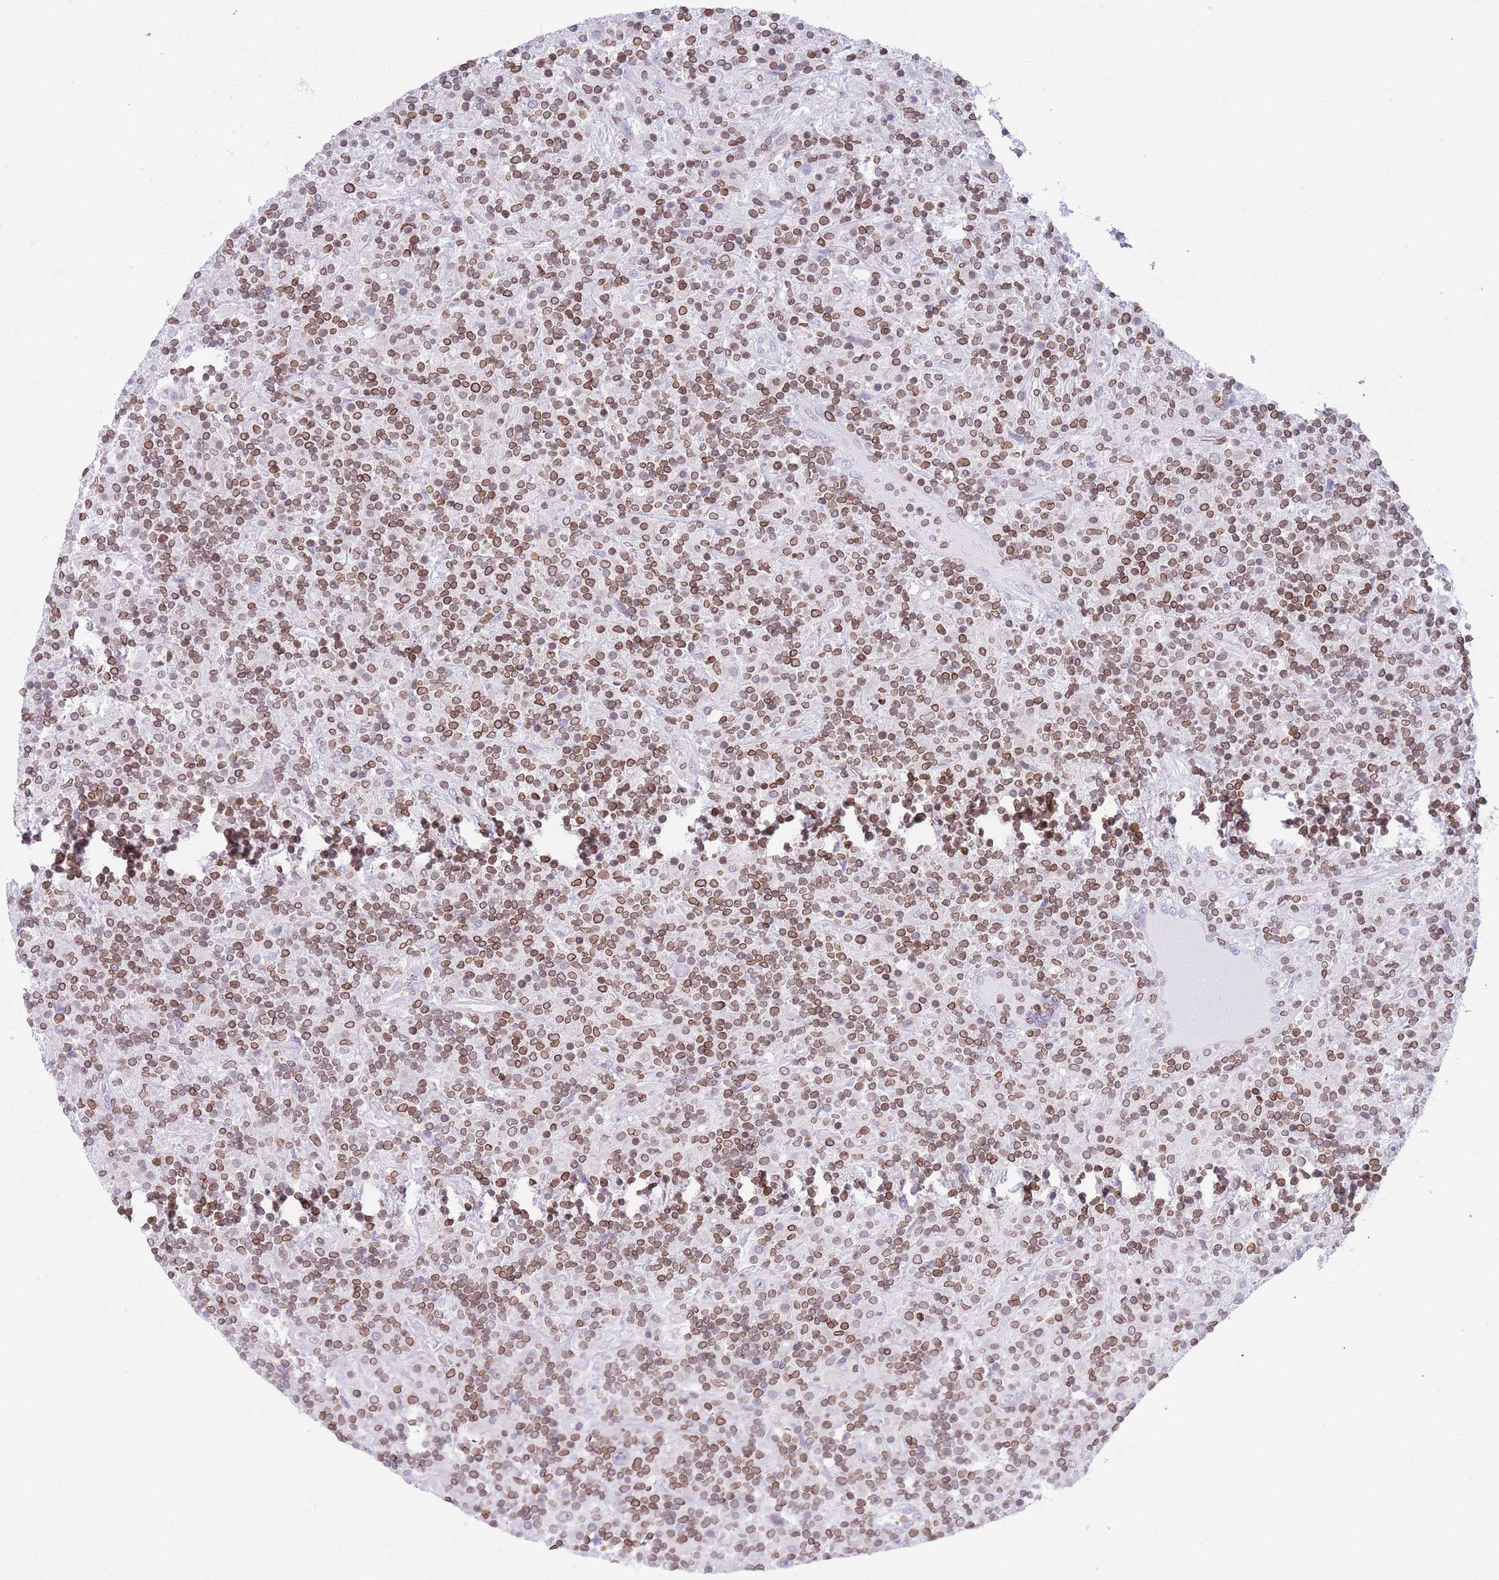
{"staining": {"intensity": "negative", "quantity": "none", "location": "none"}, "tissue": "lymphoma", "cell_type": "Tumor cells", "image_type": "cancer", "snomed": [{"axis": "morphology", "description": "Hodgkin's disease, NOS"}, {"axis": "topography", "description": "Lymph node"}], "caption": "Immunohistochemistry histopathology image of neoplastic tissue: lymphoma stained with DAB (3,3'-diaminobenzidine) displays no significant protein positivity in tumor cells. Nuclei are stained in blue.", "gene": "LBR", "patient": {"sex": "male", "age": 70}}